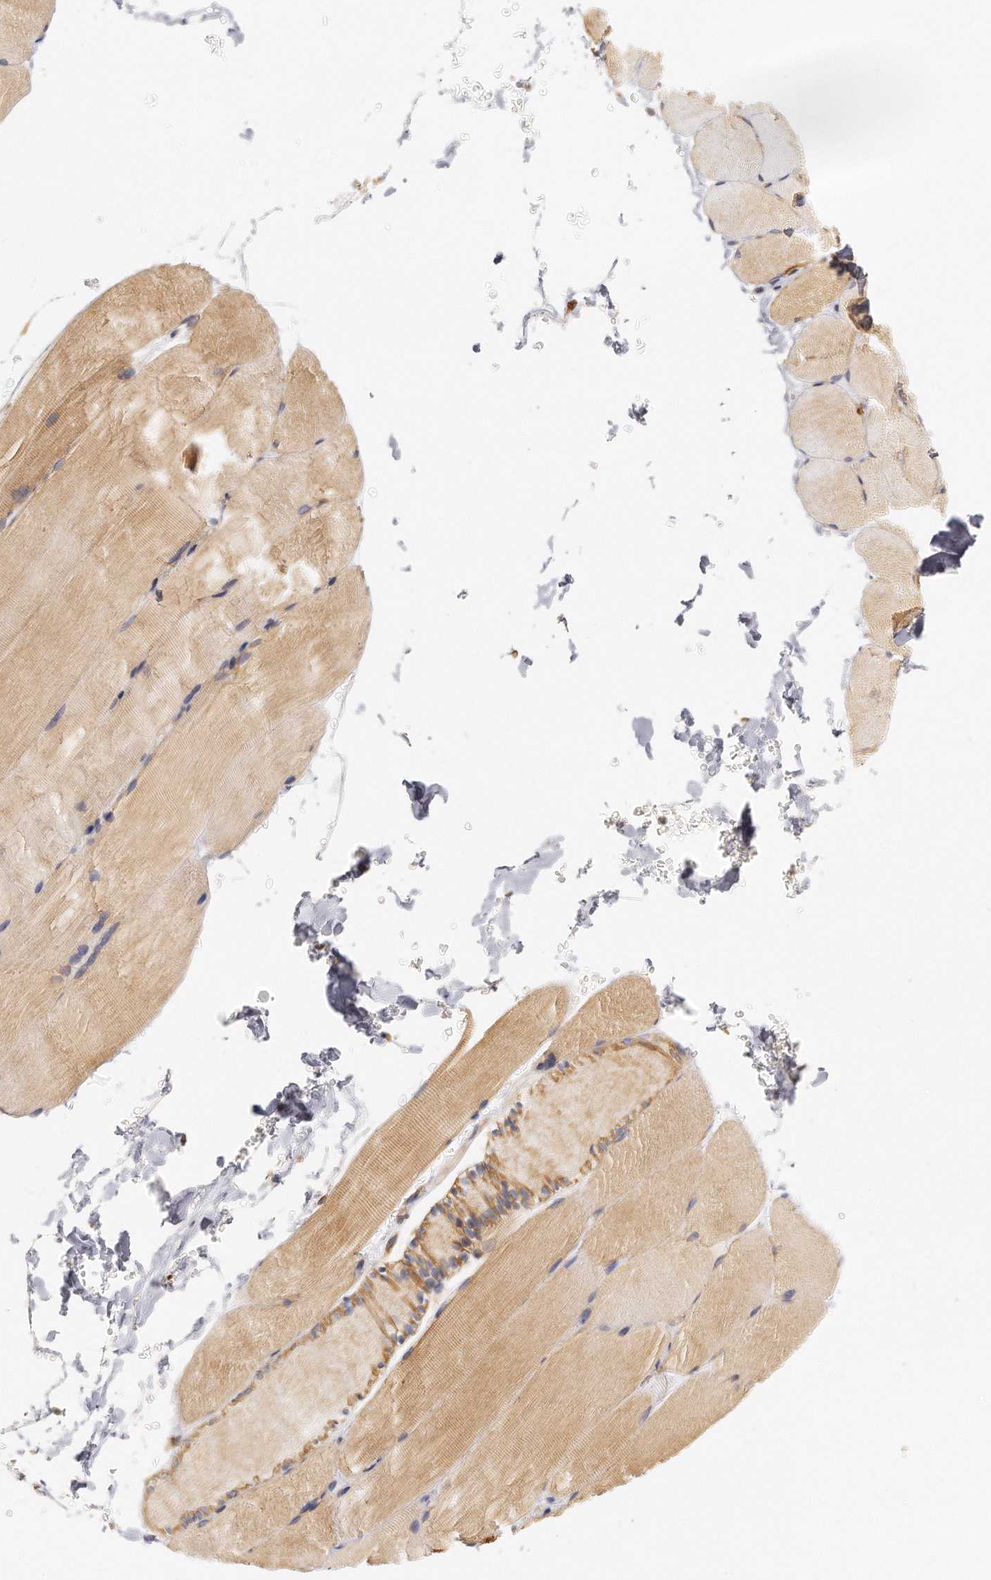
{"staining": {"intensity": "moderate", "quantity": ">75%", "location": "cytoplasmic/membranous"}, "tissue": "skeletal muscle", "cell_type": "Myocytes", "image_type": "normal", "snomed": [{"axis": "morphology", "description": "Normal tissue, NOS"}, {"axis": "topography", "description": "Skeletal muscle"}, {"axis": "topography", "description": "Parathyroid gland"}], "caption": "Immunohistochemistry (IHC) photomicrograph of unremarkable skeletal muscle: human skeletal muscle stained using immunohistochemistry (IHC) displays medium levels of moderate protein expression localized specifically in the cytoplasmic/membranous of myocytes, appearing as a cytoplasmic/membranous brown color.", "gene": "CHST7", "patient": {"sex": "female", "age": 37}}